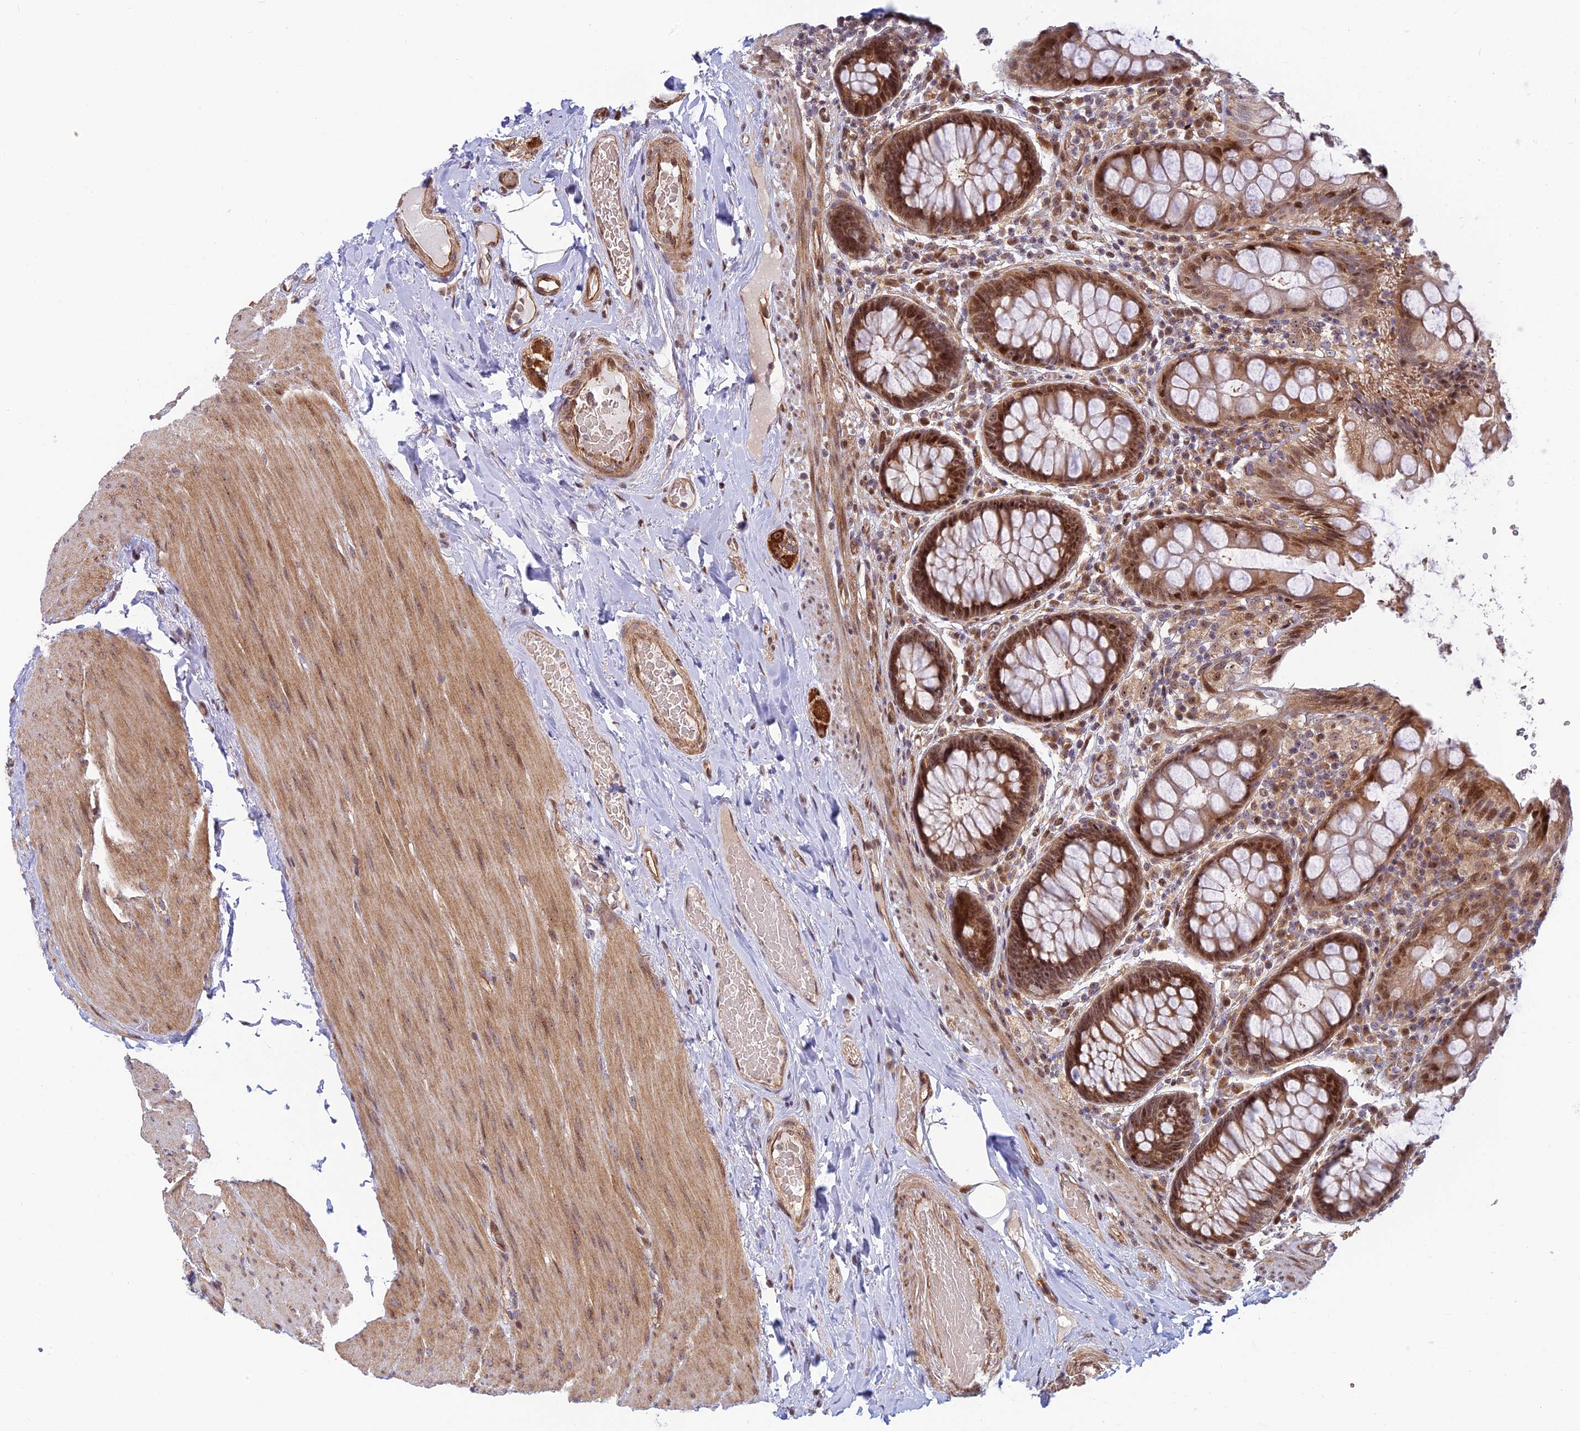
{"staining": {"intensity": "strong", "quantity": ">75%", "location": "cytoplasmic/membranous,nuclear"}, "tissue": "rectum", "cell_type": "Glandular cells", "image_type": "normal", "snomed": [{"axis": "morphology", "description": "Normal tissue, NOS"}, {"axis": "topography", "description": "Rectum"}], "caption": "The image exhibits a brown stain indicating the presence of a protein in the cytoplasmic/membranous,nuclear of glandular cells in rectum. Ihc stains the protein of interest in brown and the nuclei are stained blue.", "gene": "UFSP2", "patient": {"sex": "male", "age": 83}}